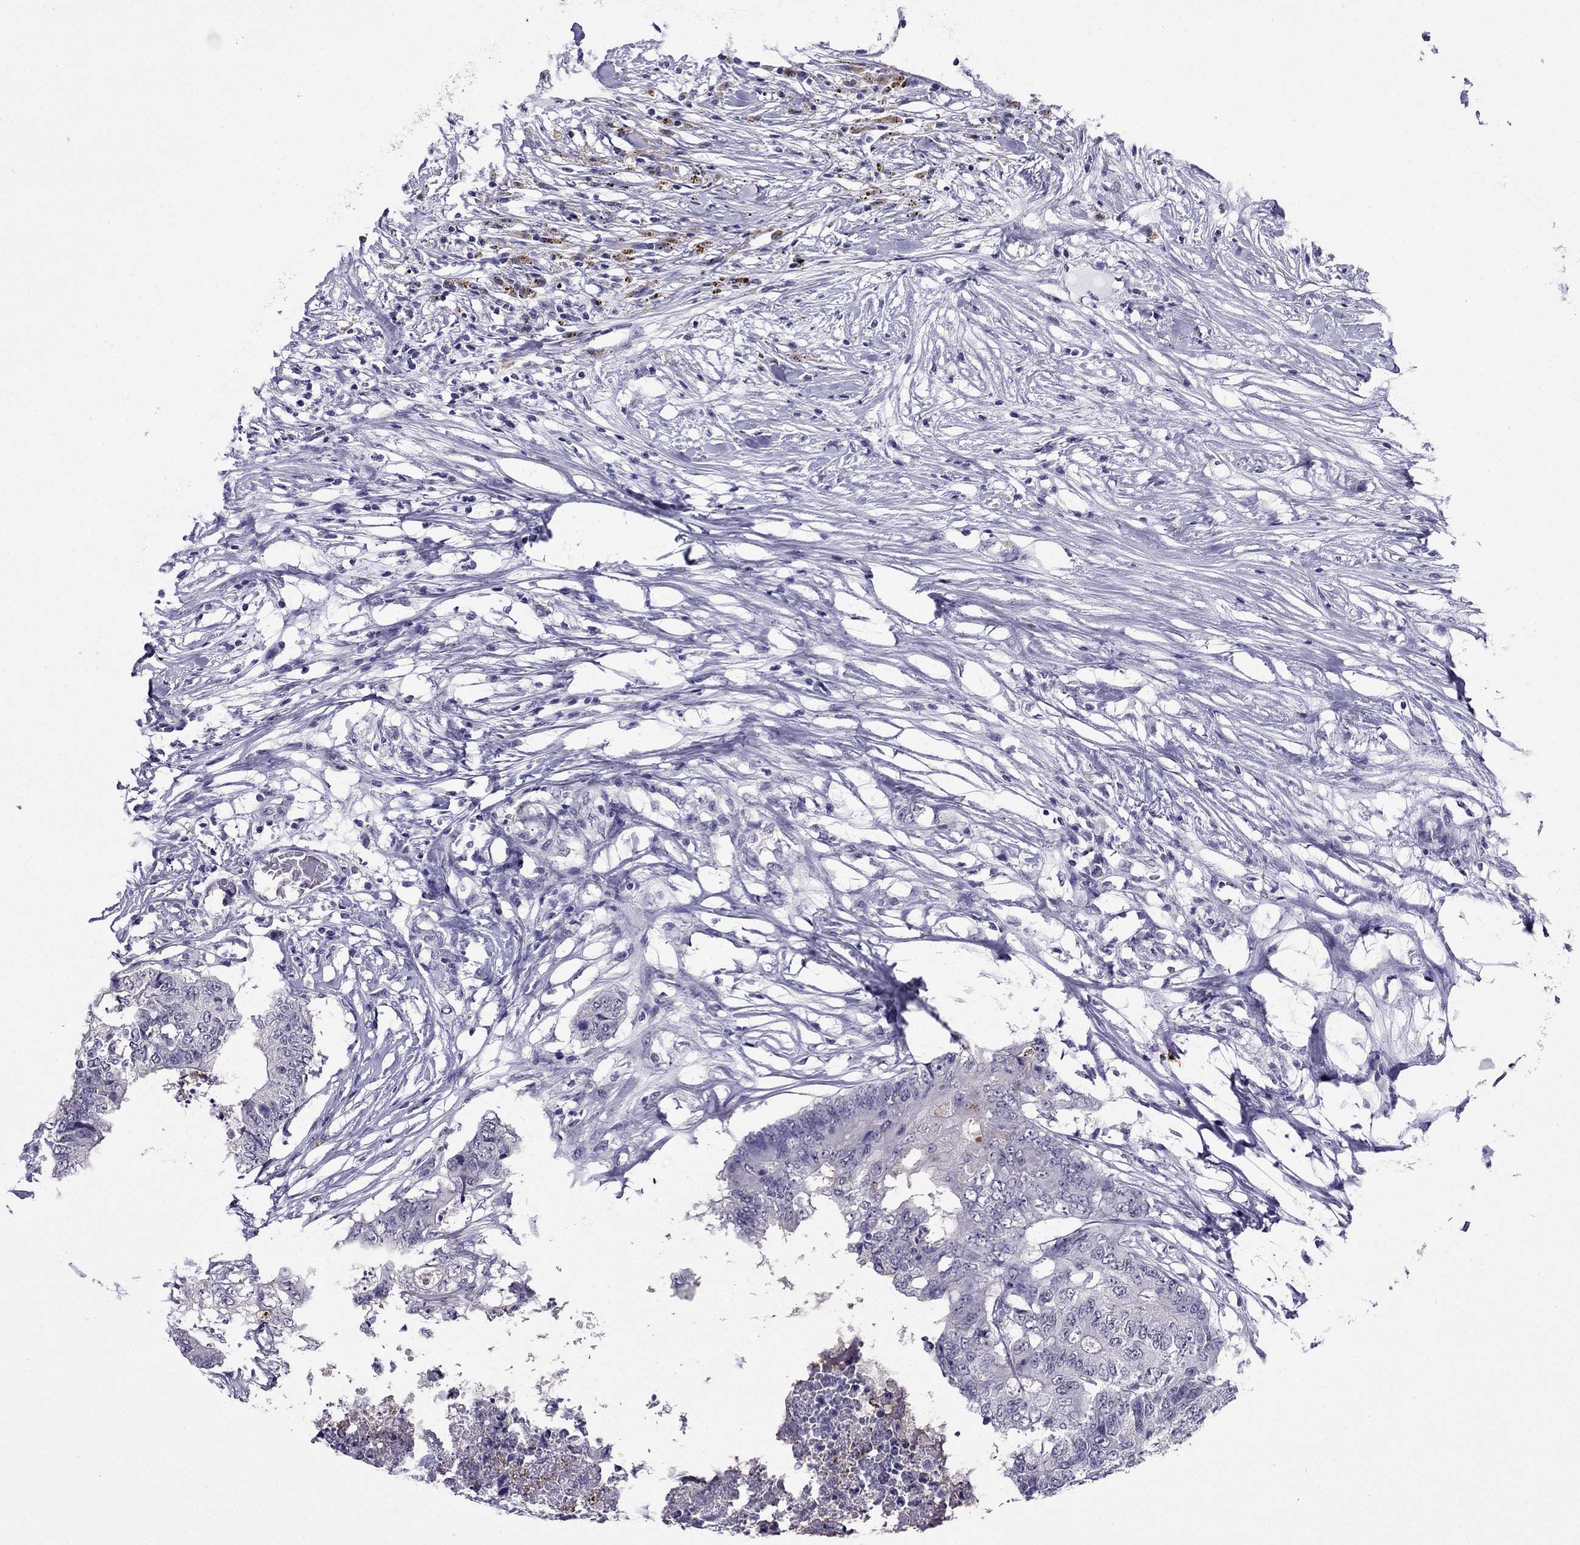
{"staining": {"intensity": "negative", "quantity": "none", "location": "none"}, "tissue": "colorectal cancer", "cell_type": "Tumor cells", "image_type": "cancer", "snomed": [{"axis": "morphology", "description": "Adenocarcinoma, NOS"}, {"axis": "topography", "description": "Colon"}], "caption": "This is a photomicrograph of immunohistochemistry (IHC) staining of colorectal cancer (adenocarcinoma), which shows no expression in tumor cells.", "gene": "OLFM4", "patient": {"sex": "female", "age": 48}}